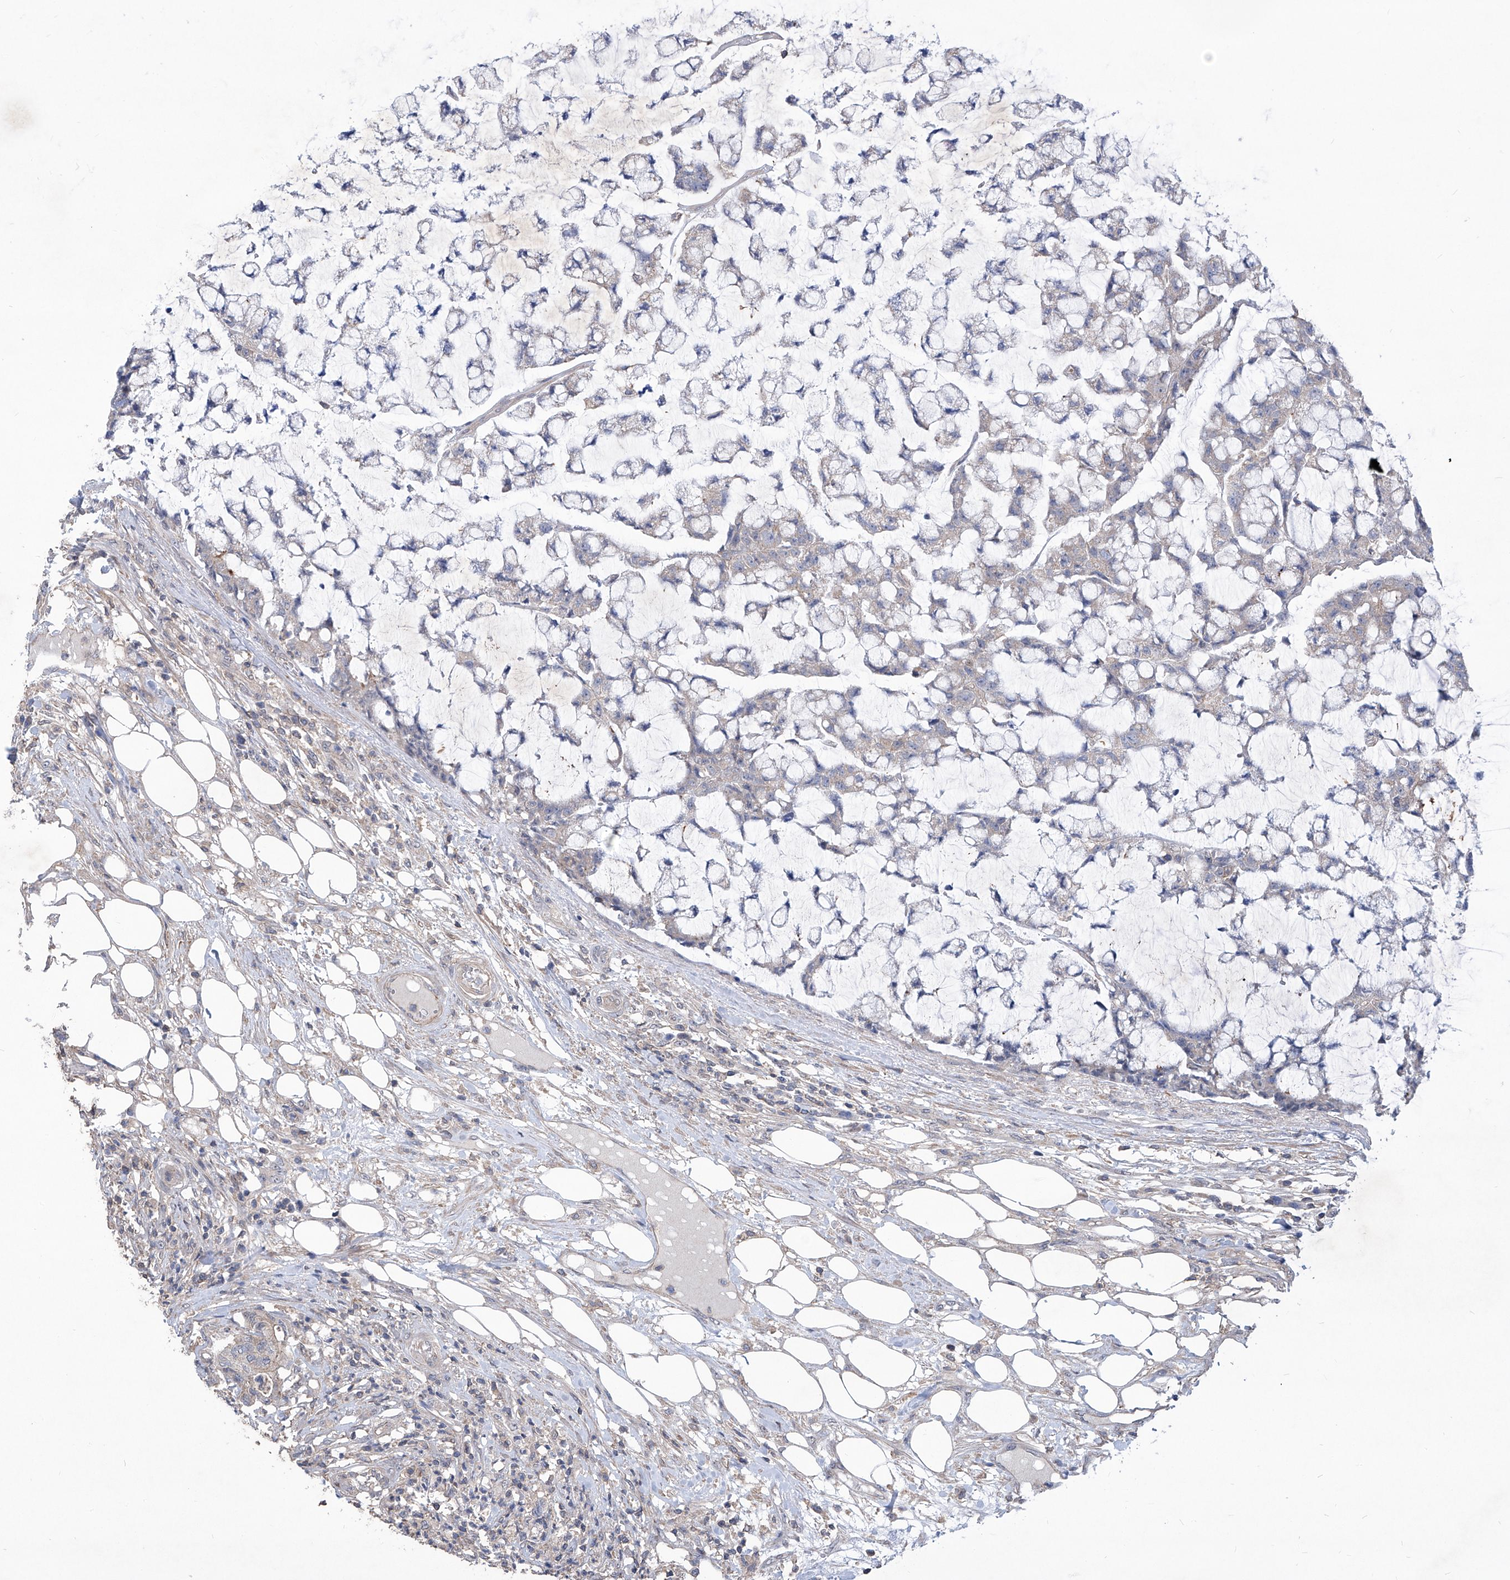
{"staining": {"intensity": "negative", "quantity": "none", "location": "none"}, "tissue": "colorectal cancer", "cell_type": "Tumor cells", "image_type": "cancer", "snomed": [{"axis": "morphology", "description": "Adenocarcinoma, NOS"}, {"axis": "topography", "description": "Colon"}], "caption": "The image reveals no significant positivity in tumor cells of adenocarcinoma (colorectal).", "gene": "KIFC2", "patient": {"sex": "female", "age": 84}}